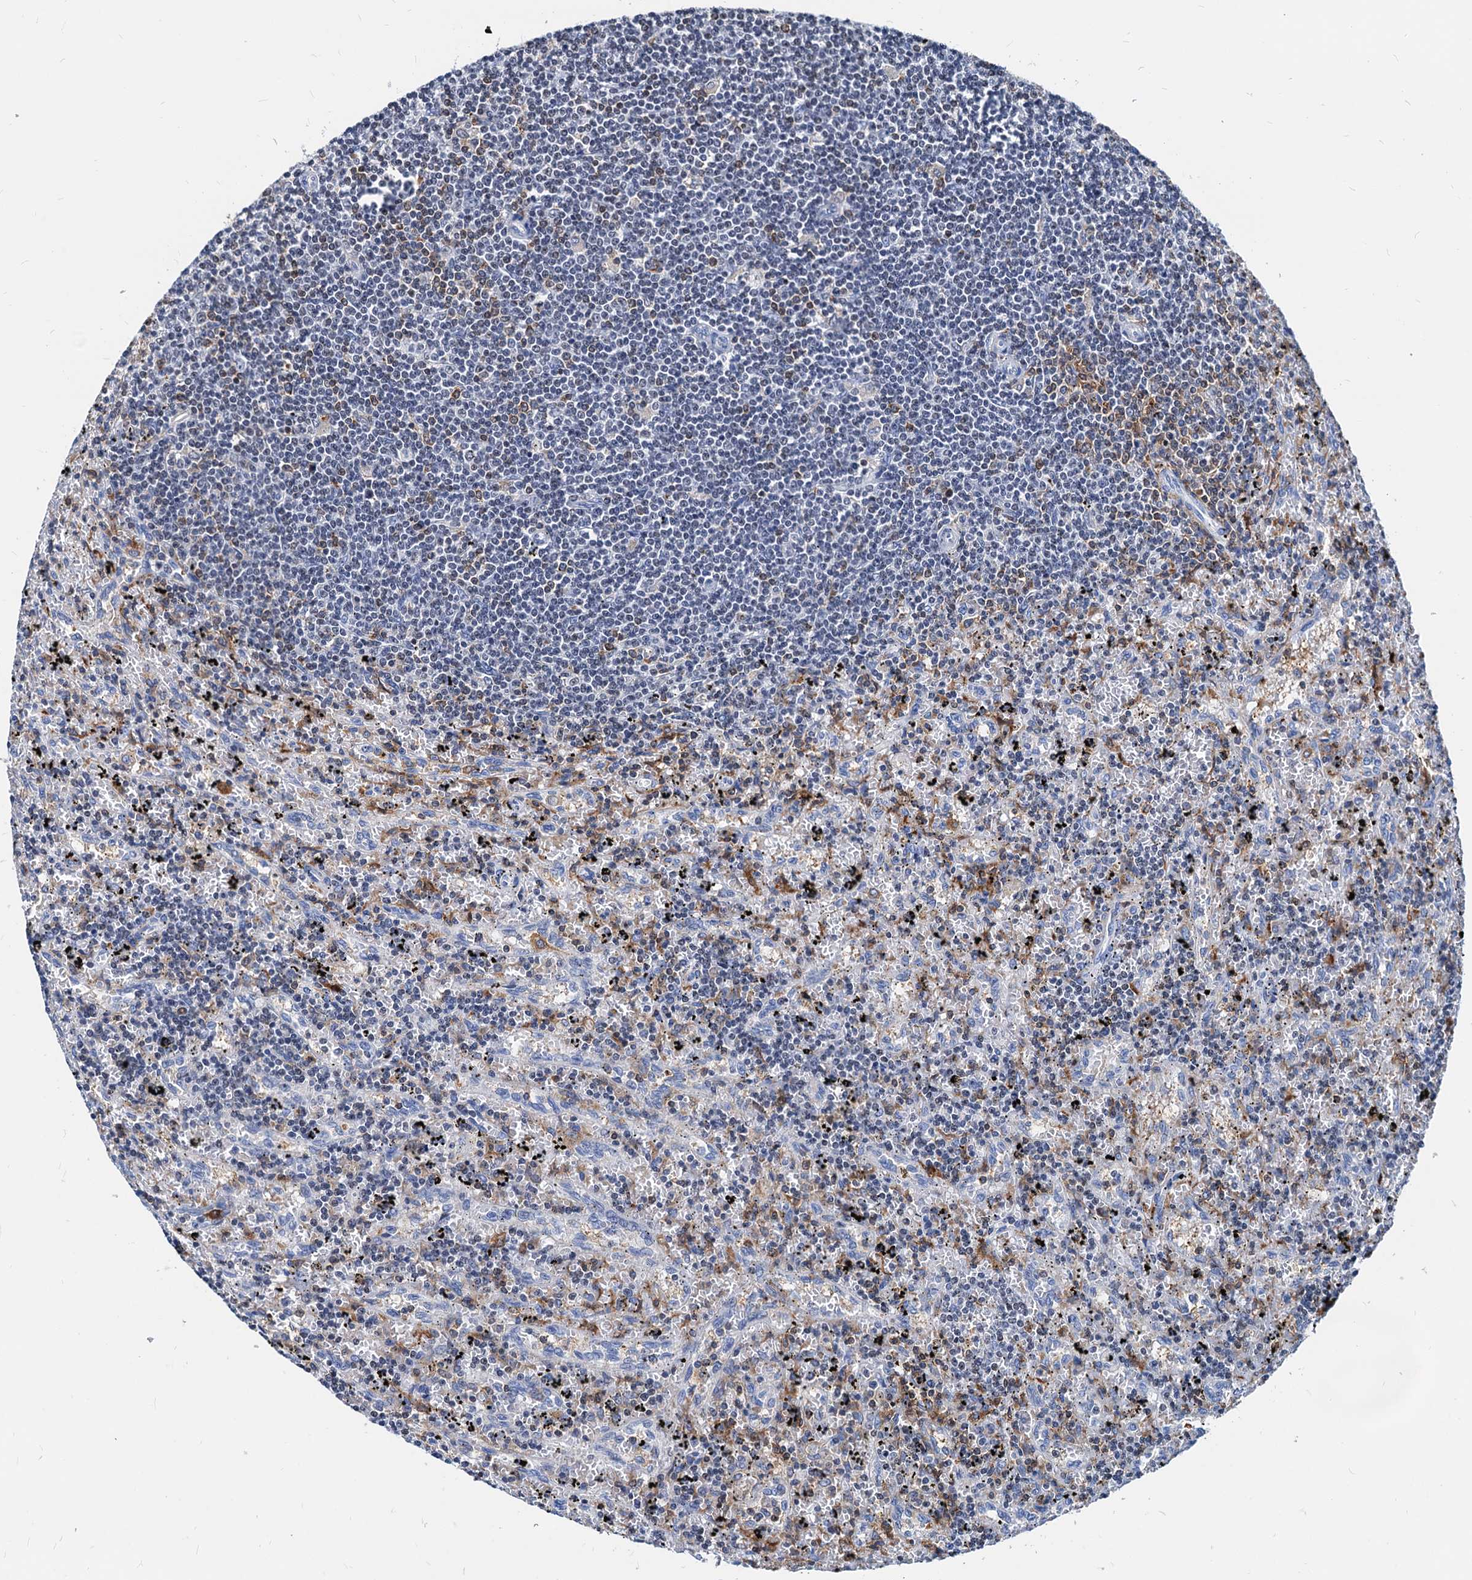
{"staining": {"intensity": "negative", "quantity": "none", "location": "none"}, "tissue": "lymphoma", "cell_type": "Tumor cells", "image_type": "cancer", "snomed": [{"axis": "morphology", "description": "Malignant lymphoma, non-Hodgkin's type, Low grade"}, {"axis": "topography", "description": "Spleen"}], "caption": "Immunohistochemistry photomicrograph of human lymphoma stained for a protein (brown), which shows no staining in tumor cells.", "gene": "LCP2", "patient": {"sex": "male", "age": 76}}